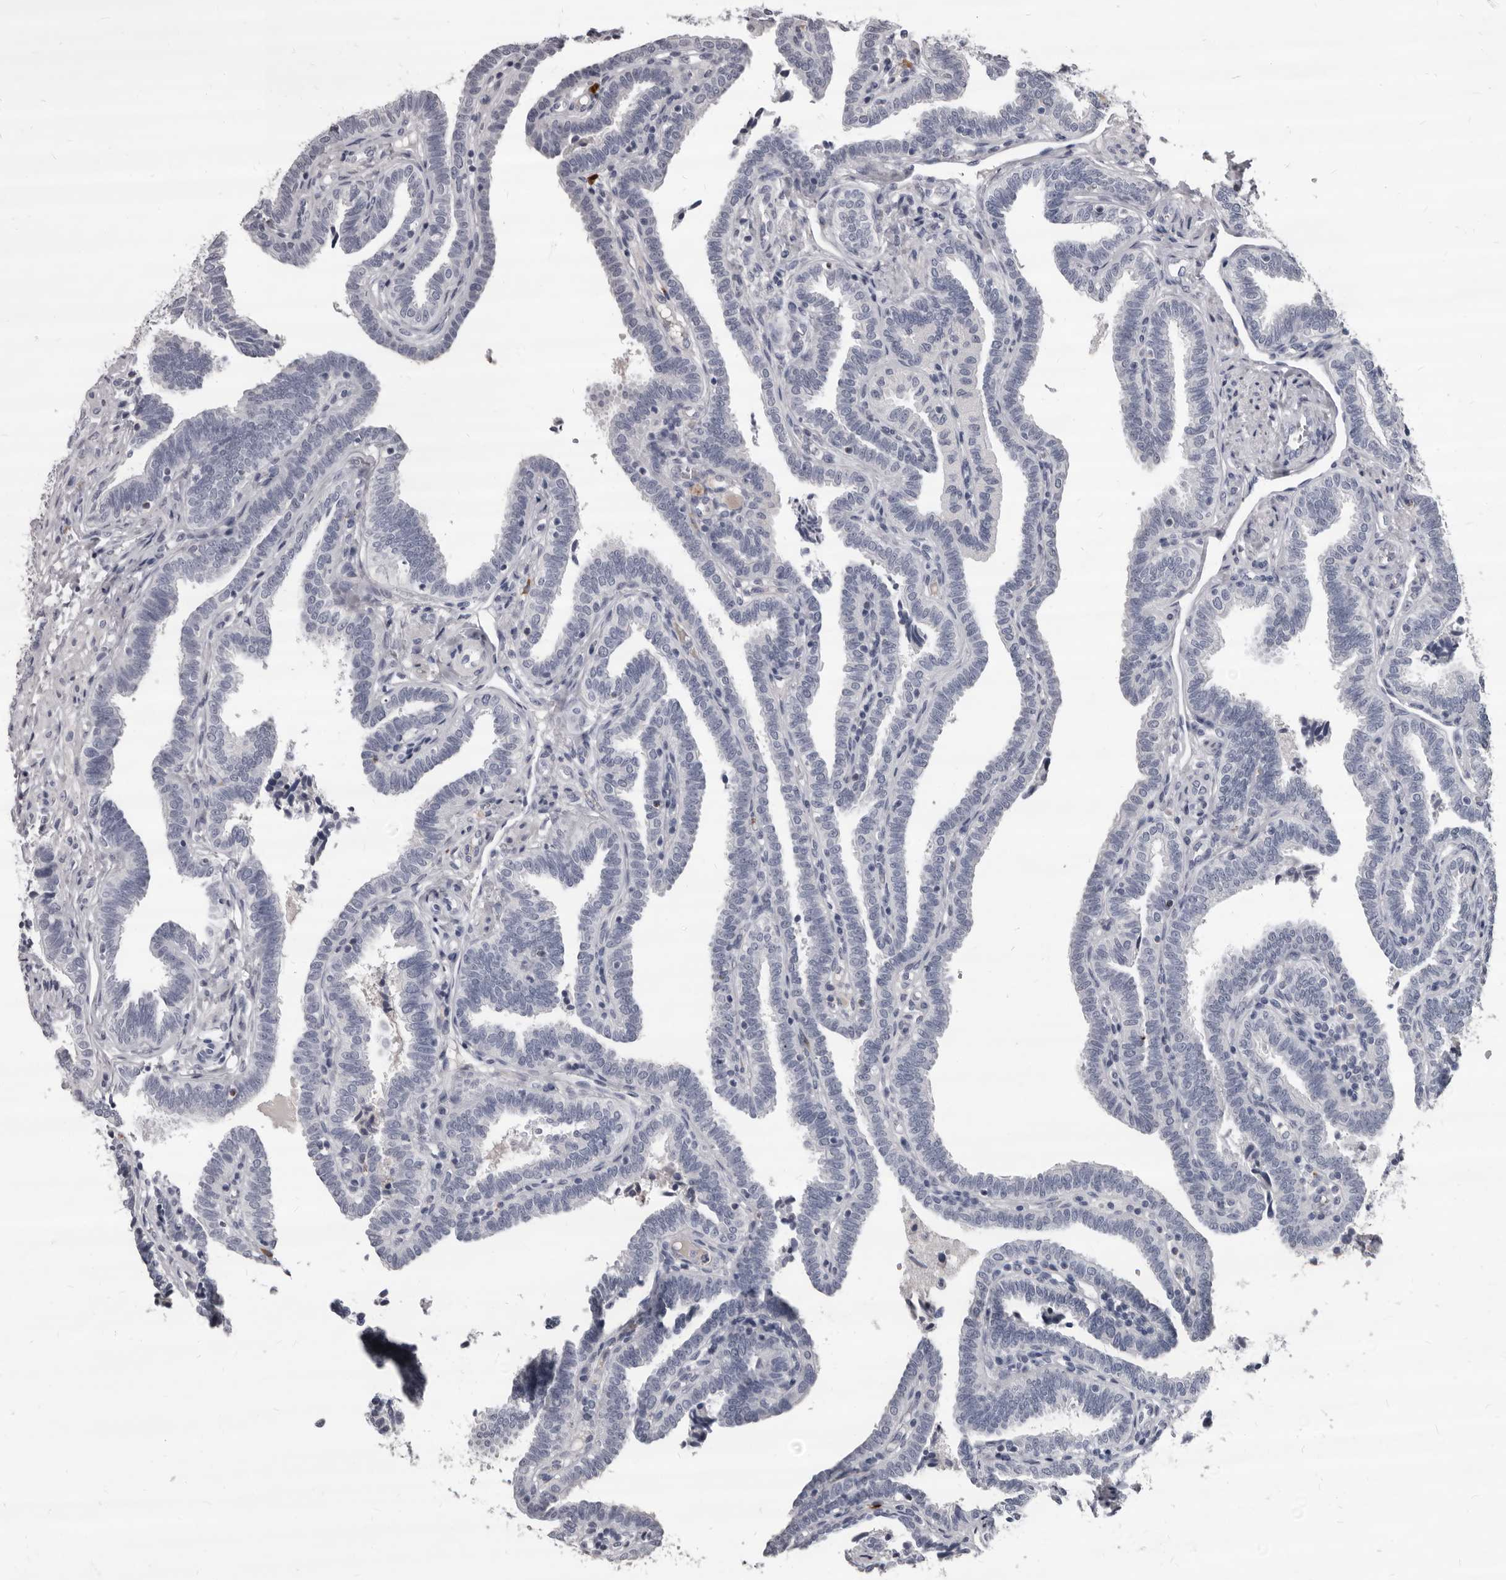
{"staining": {"intensity": "negative", "quantity": "none", "location": "none"}, "tissue": "fallopian tube", "cell_type": "Glandular cells", "image_type": "normal", "snomed": [{"axis": "morphology", "description": "Normal tissue, NOS"}, {"axis": "topography", "description": "Fallopian tube"}], "caption": "The histopathology image displays no staining of glandular cells in benign fallopian tube. (DAB immunohistochemistry (IHC) visualized using brightfield microscopy, high magnification).", "gene": "GZMH", "patient": {"sex": "female", "age": 39}}